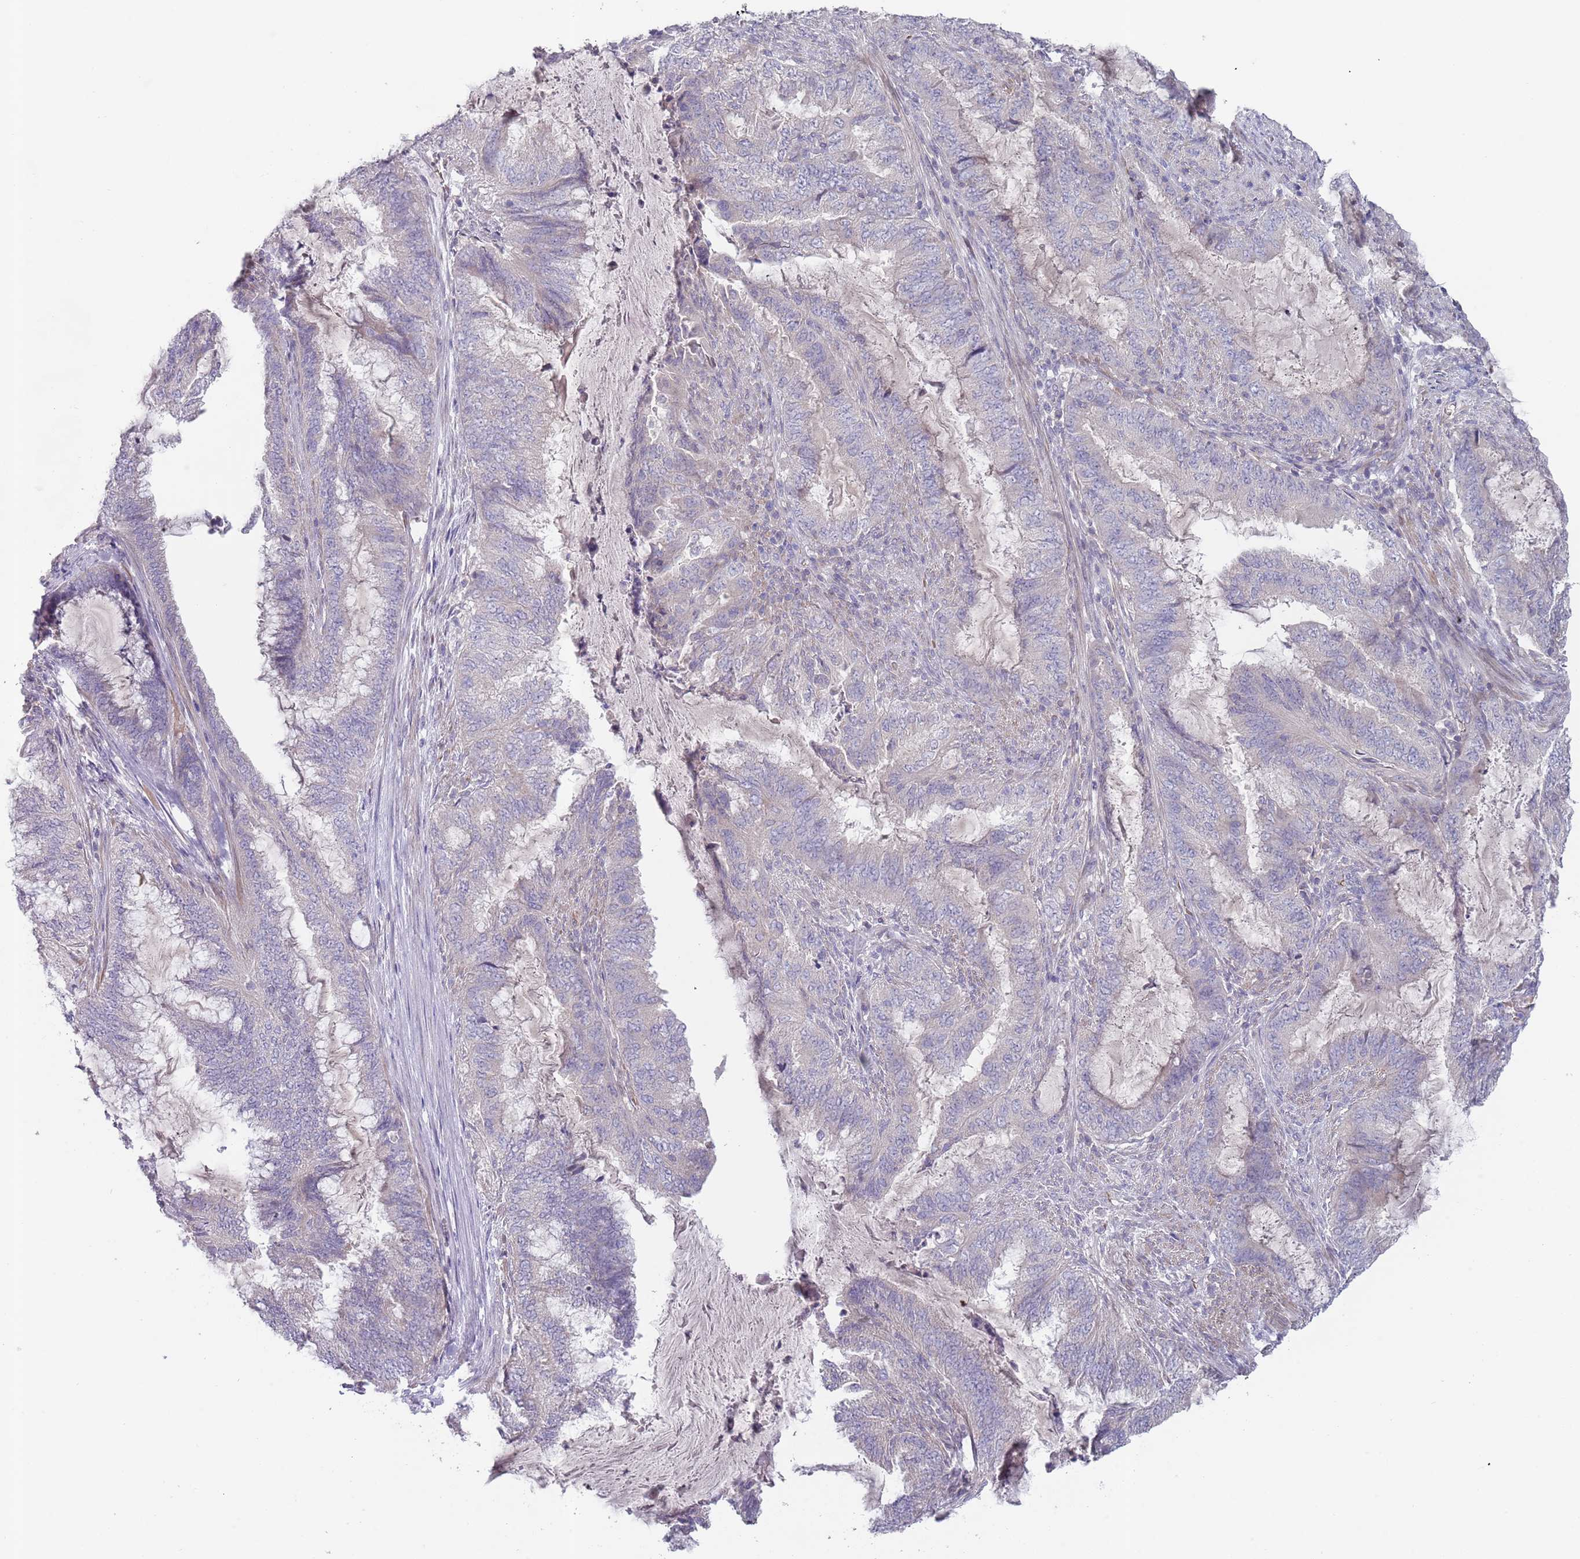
{"staining": {"intensity": "negative", "quantity": "none", "location": "none"}, "tissue": "endometrial cancer", "cell_type": "Tumor cells", "image_type": "cancer", "snomed": [{"axis": "morphology", "description": "Adenocarcinoma, NOS"}, {"axis": "topography", "description": "Endometrium"}], "caption": "The image shows no significant expression in tumor cells of endometrial cancer. The staining is performed using DAB brown chromogen with nuclei counter-stained in using hematoxylin.", "gene": "PRAC1", "patient": {"sex": "female", "age": 51}}